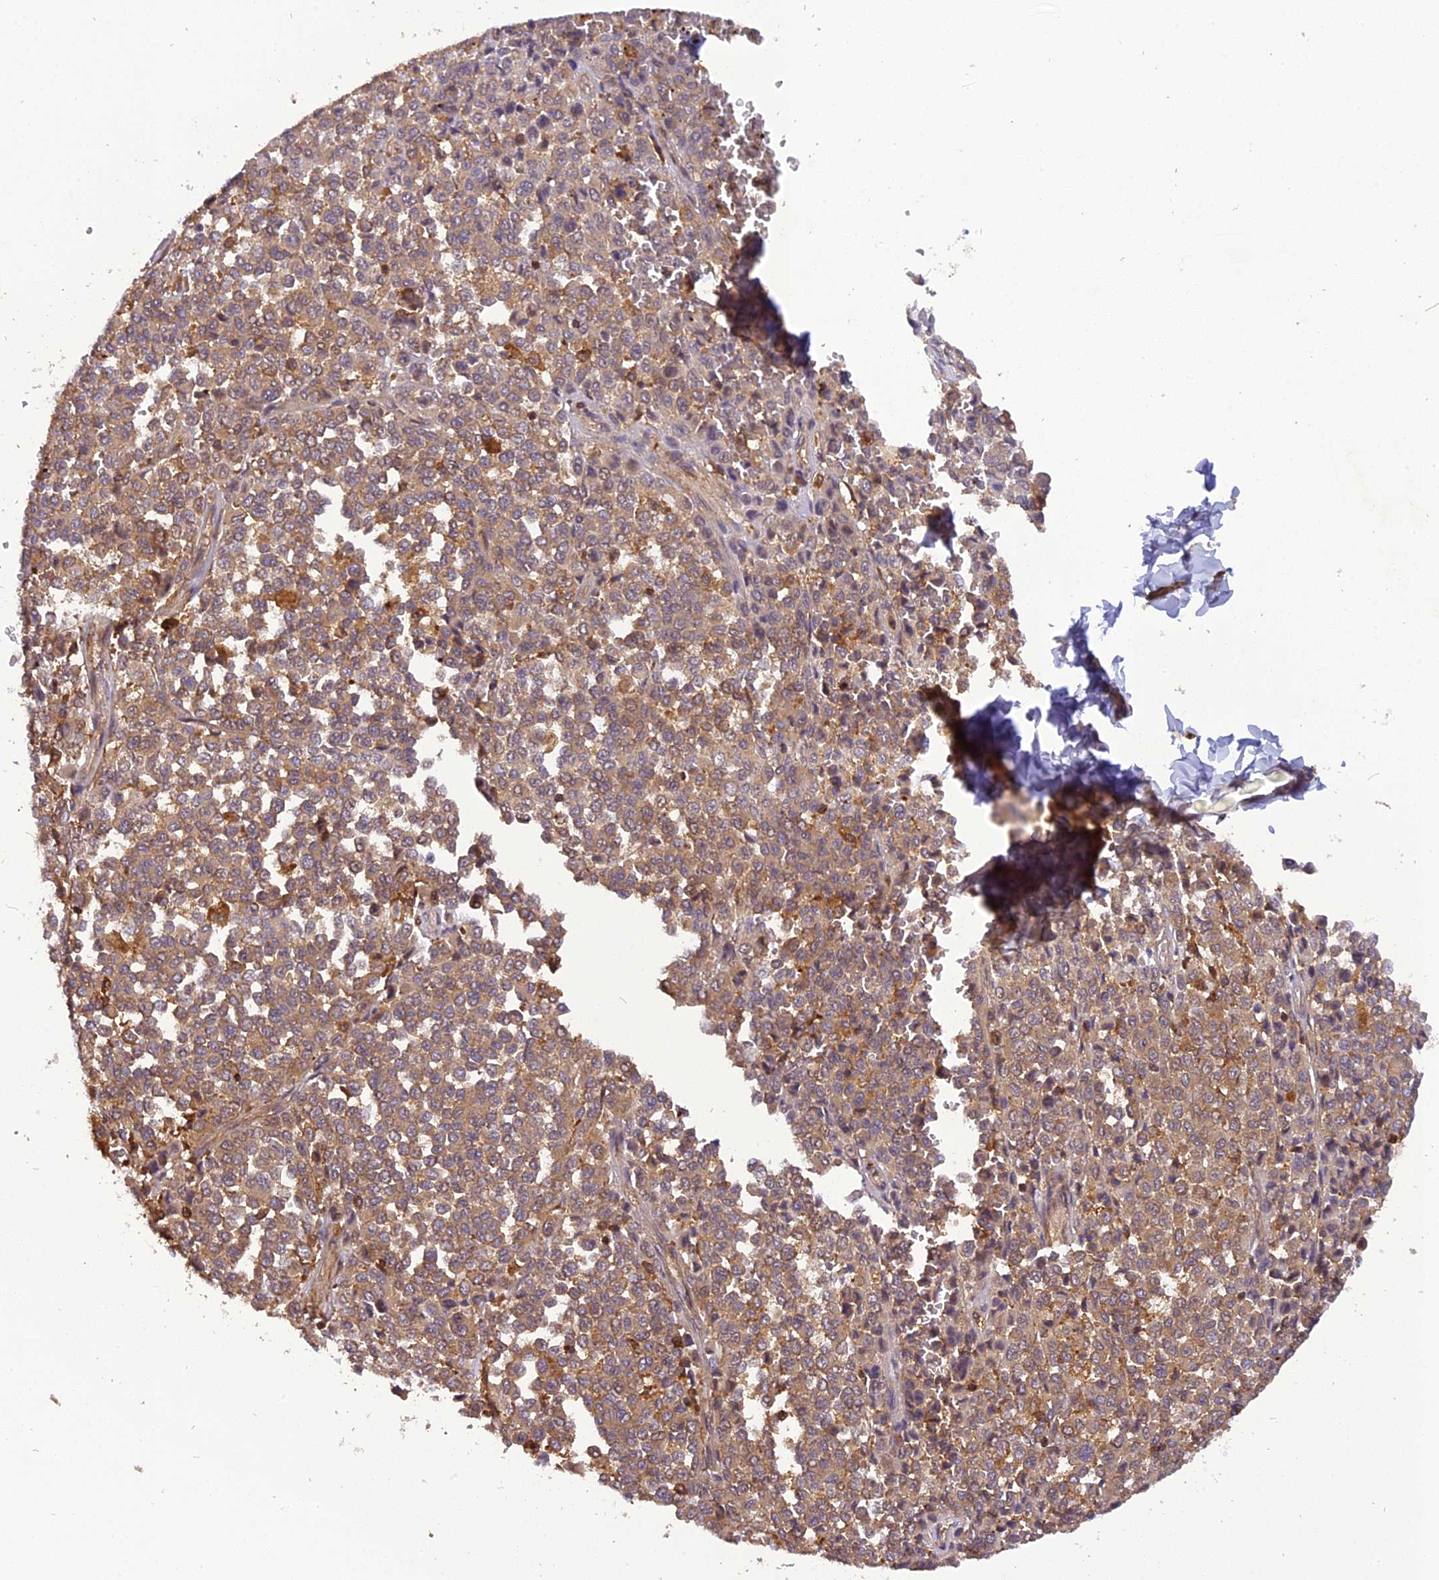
{"staining": {"intensity": "moderate", "quantity": ">75%", "location": "cytoplasmic/membranous"}, "tissue": "melanoma", "cell_type": "Tumor cells", "image_type": "cancer", "snomed": [{"axis": "morphology", "description": "Malignant melanoma, Metastatic site"}, {"axis": "topography", "description": "Pancreas"}], "caption": "IHC photomicrograph of neoplastic tissue: melanoma stained using IHC shows medium levels of moderate protein expression localized specifically in the cytoplasmic/membranous of tumor cells, appearing as a cytoplasmic/membranous brown color.", "gene": "STOML1", "patient": {"sex": "female", "age": 30}}